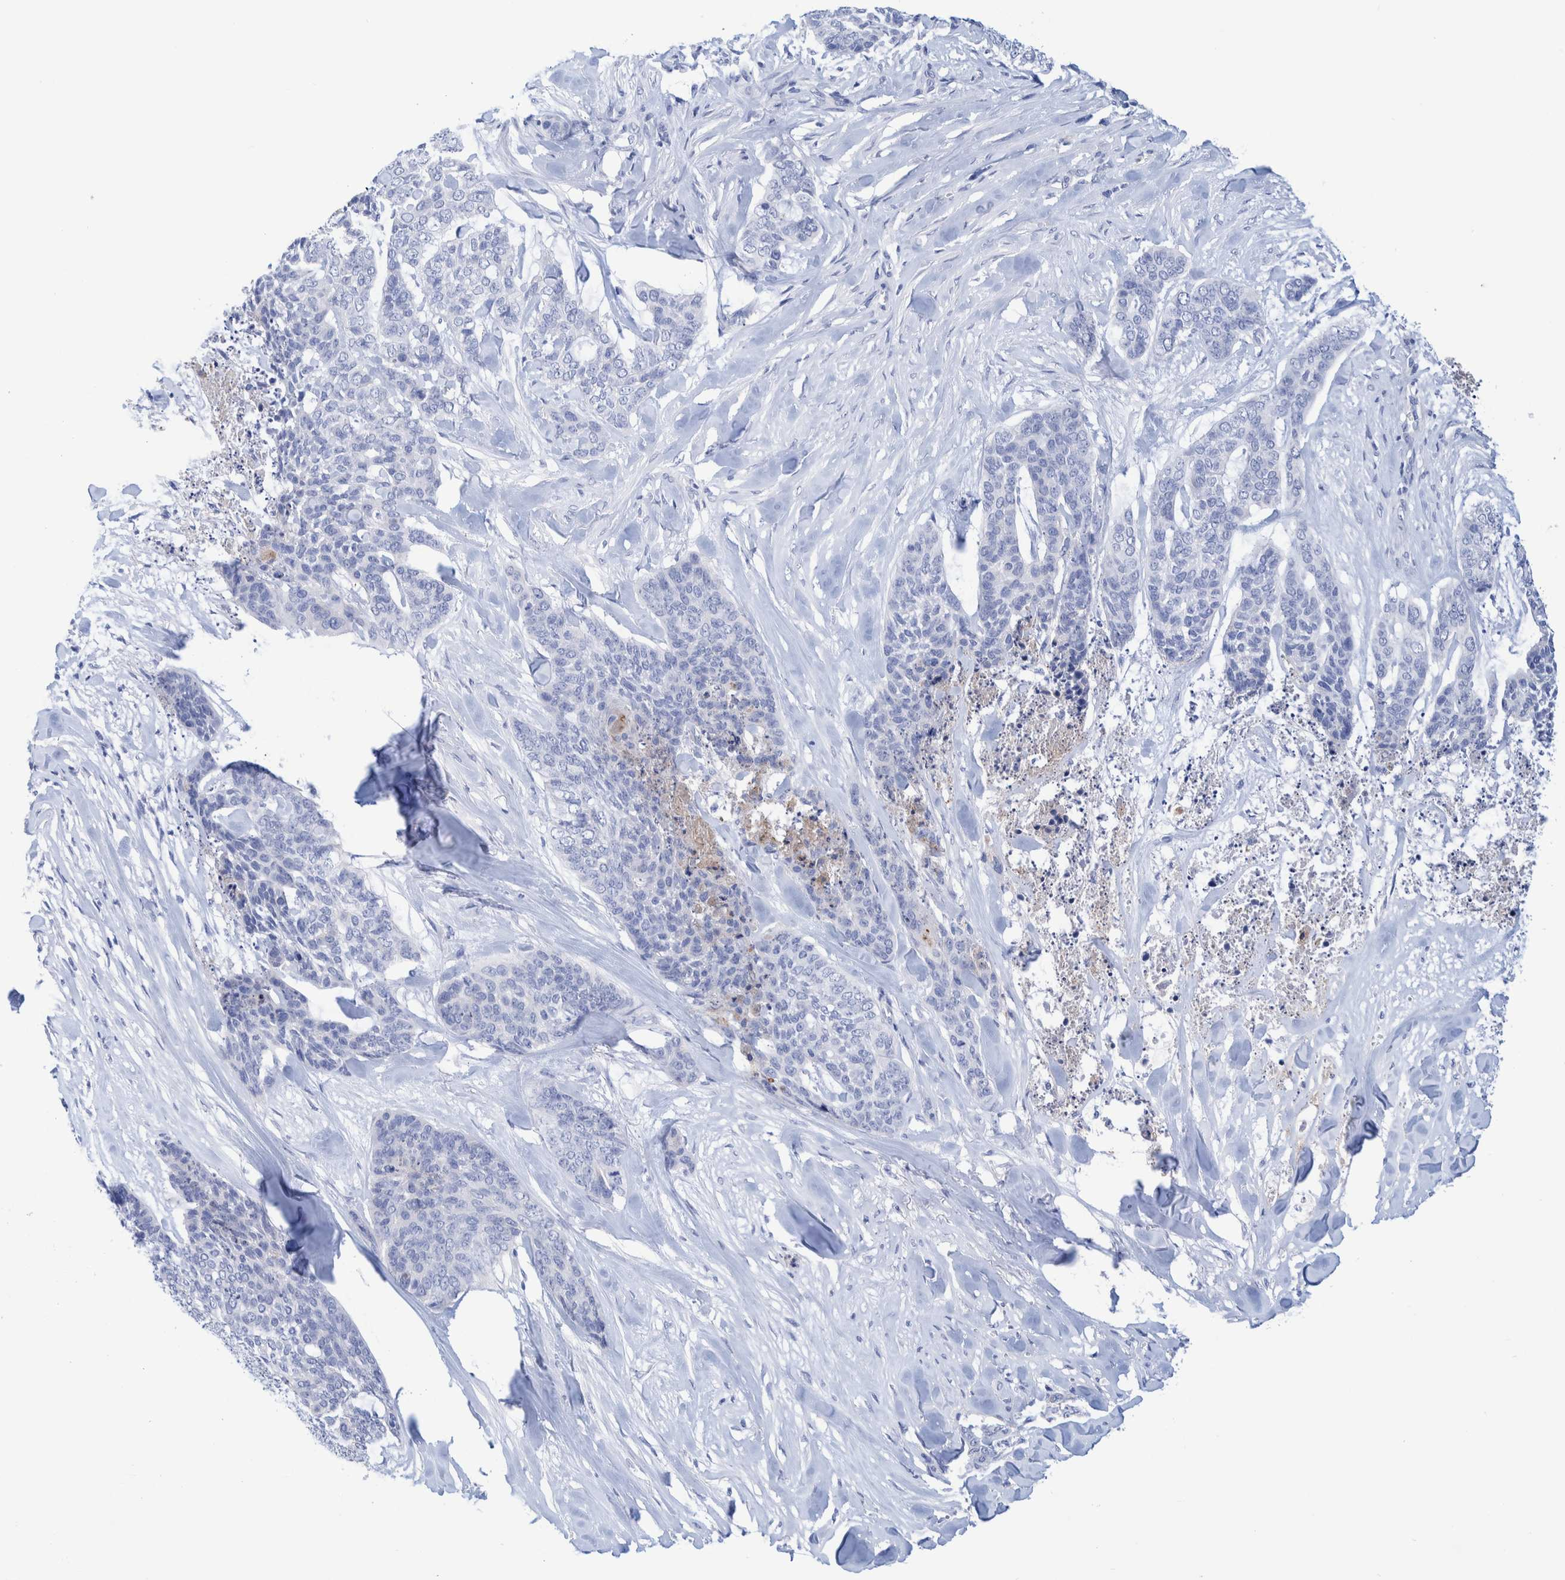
{"staining": {"intensity": "negative", "quantity": "none", "location": "none"}, "tissue": "skin cancer", "cell_type": "Tumor cells", "image_type": "cancer", "snomed": [{"axis": "morphology", "description": "Basal cell carcinoma"}, {"axis": "topography", "description": "Skin"}], "caption": "Immunohistochemistry (IHC) photomicrograph of neoplastic tissue: skin basal cell carcinoma stained with DAB (3,3'-diaminobenzidine) reveals no significant protein staining in tumor cells.", "gene": "PERP", "patient": {"sex": "female", "age": 64}}